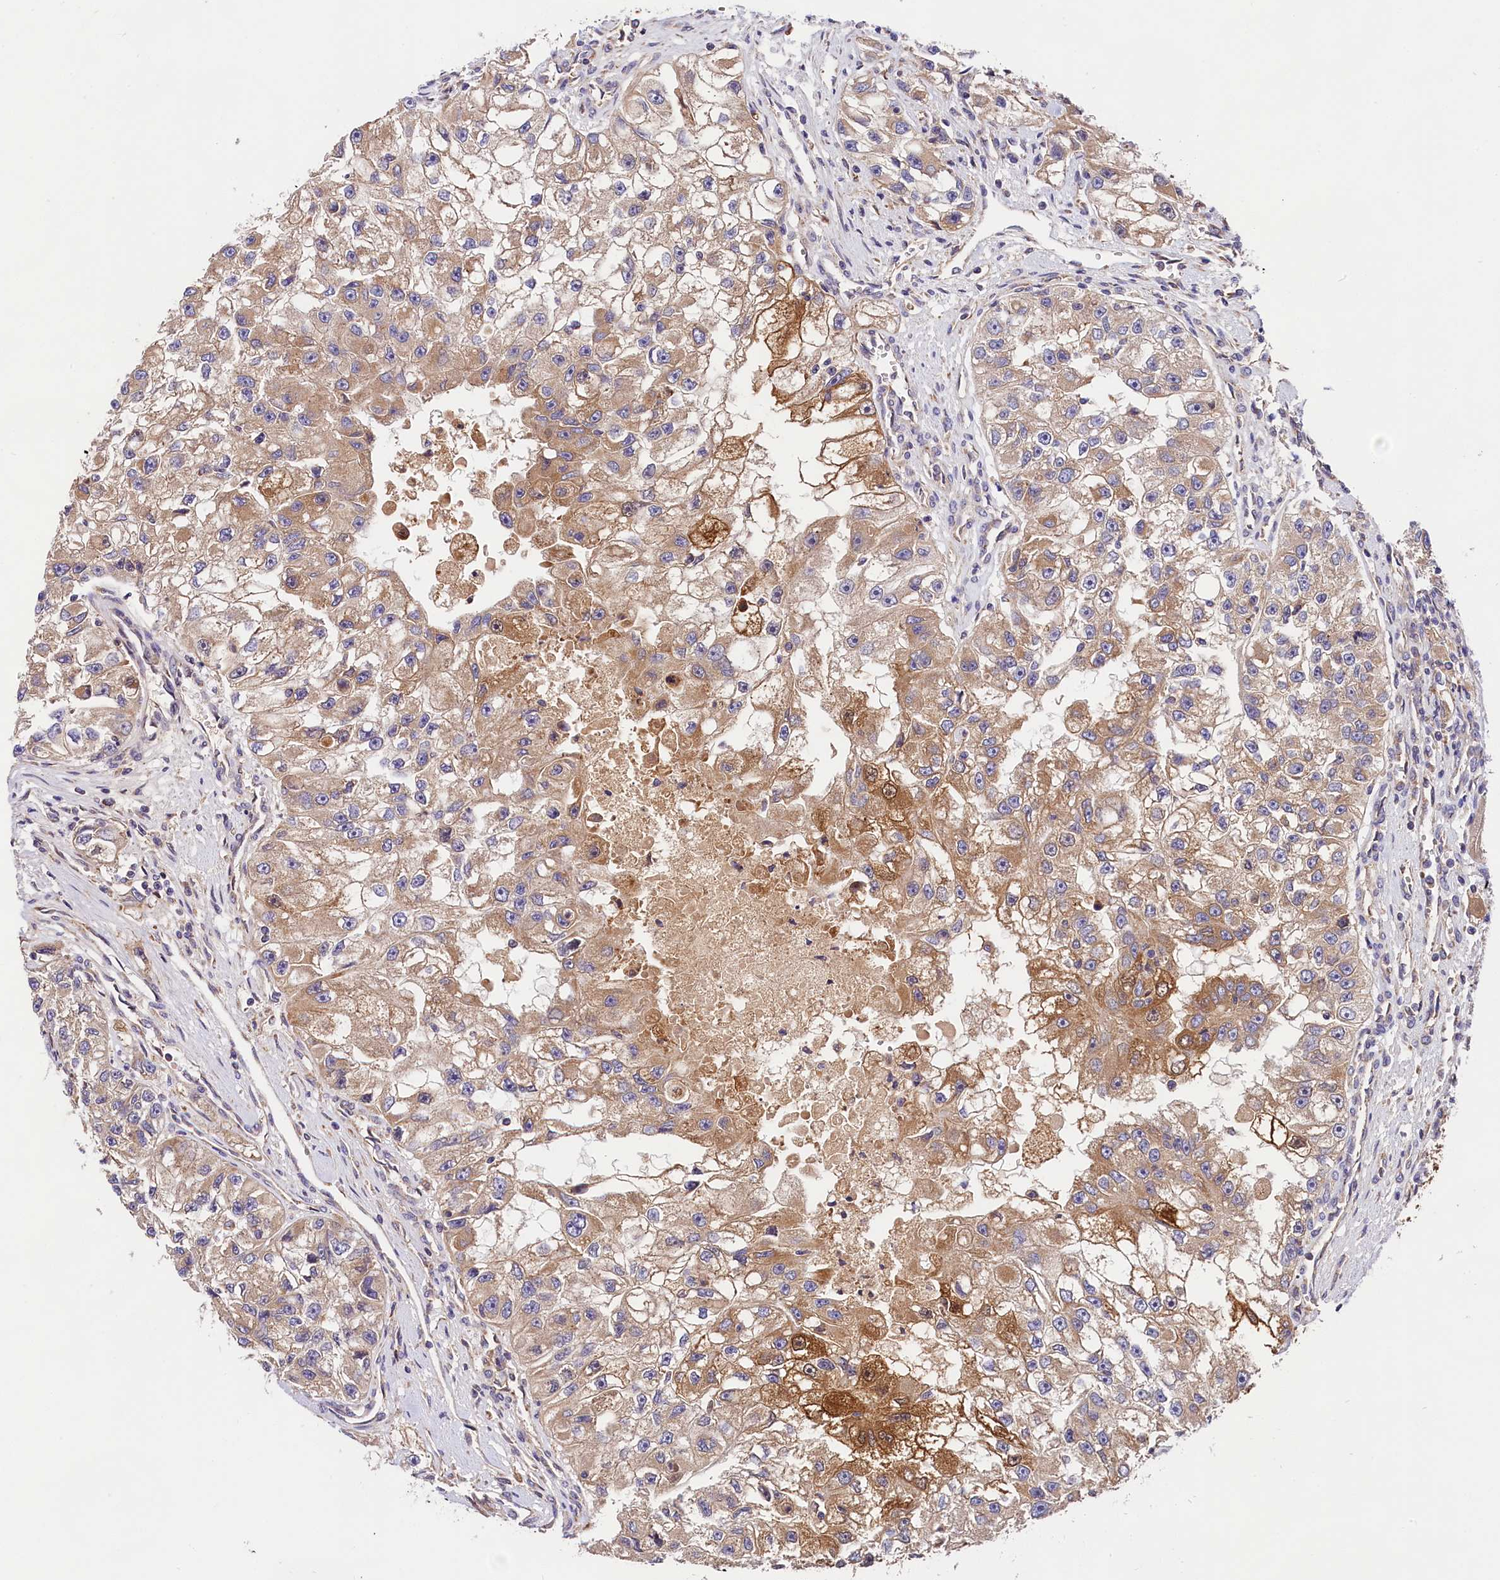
{"staining": {"intensity": "moderate", "quantity": ">75%", "location": "cytoplasmic/membranous"}, "tissue": "renal cancer", "cell_type": "Tumor cells", "image_type": "cancer", "snomed": [{"axis": "morphology", "description": "Adenocarcinoma, NOS"}, {"axis": "topography", "description": "Kidney"}], "caption": "Moderate cytoplasmic/membranous protein positivity is seen in approximately >75% of tumor cells in renal cancer.", "gene": "SPG11", "patient": {"sex": "male", "age": 63}}